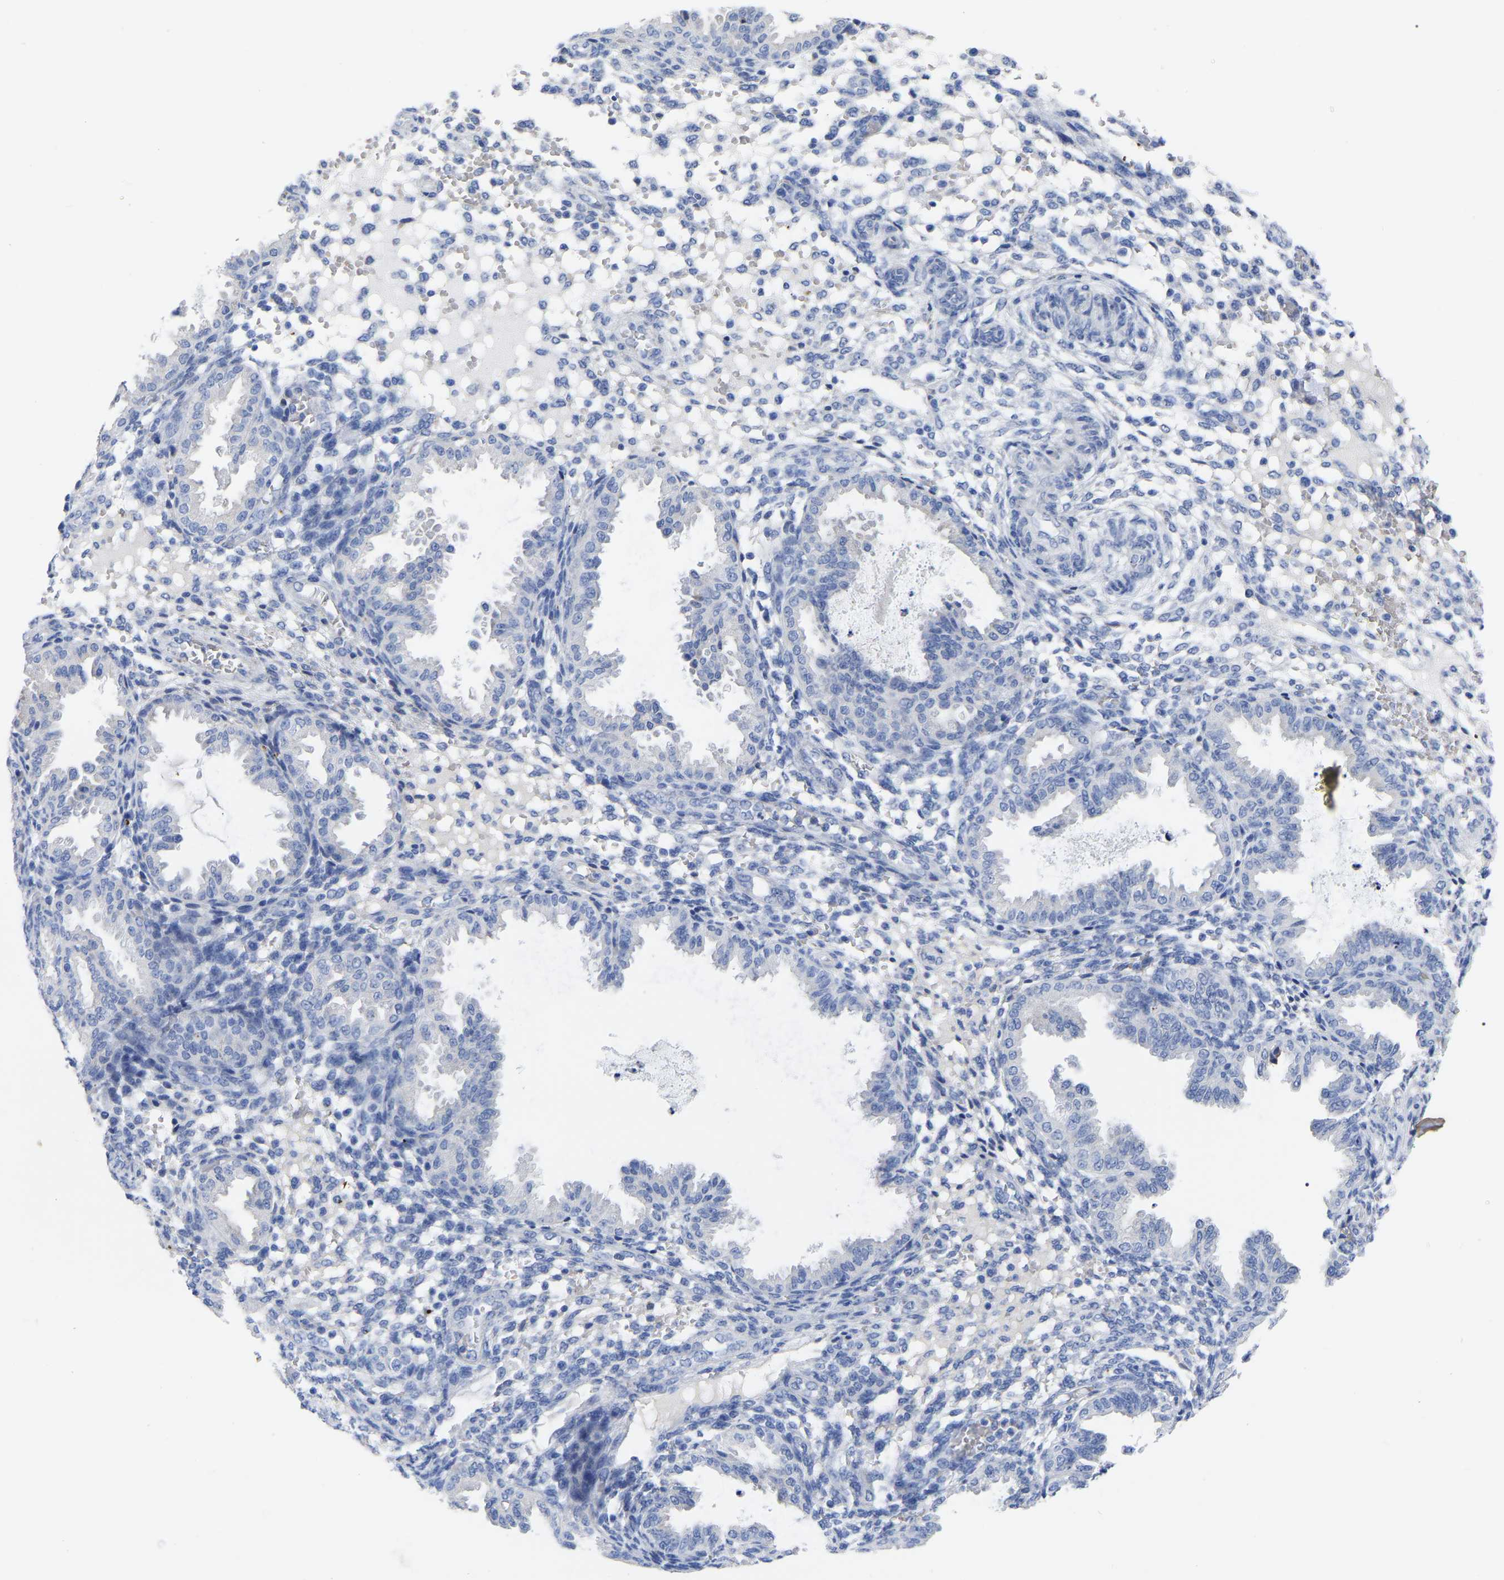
{"staining": {"intensity": "negative", "quantity": "none", "location": "none"}, "tissue": "endometrium", "cell_type": "Cells in endometrial stroma", "image_type": "normal", "snomed": [{"axis": "morphology", "description": "Normal tissue, NOS"}, {"axis": "topography", "description": "Endometrium"}], "caption": "Image shows no significant protein expression in cells in endometrial stroma of benign endometrium. (Stains: DAB immunohistochemistry (IHC) with hematoxylin counter stain, Microscopy: brightfield microscopy at high magnification).", "gene": "GDF3", "patient": {"sex": "female", "age": 33}}